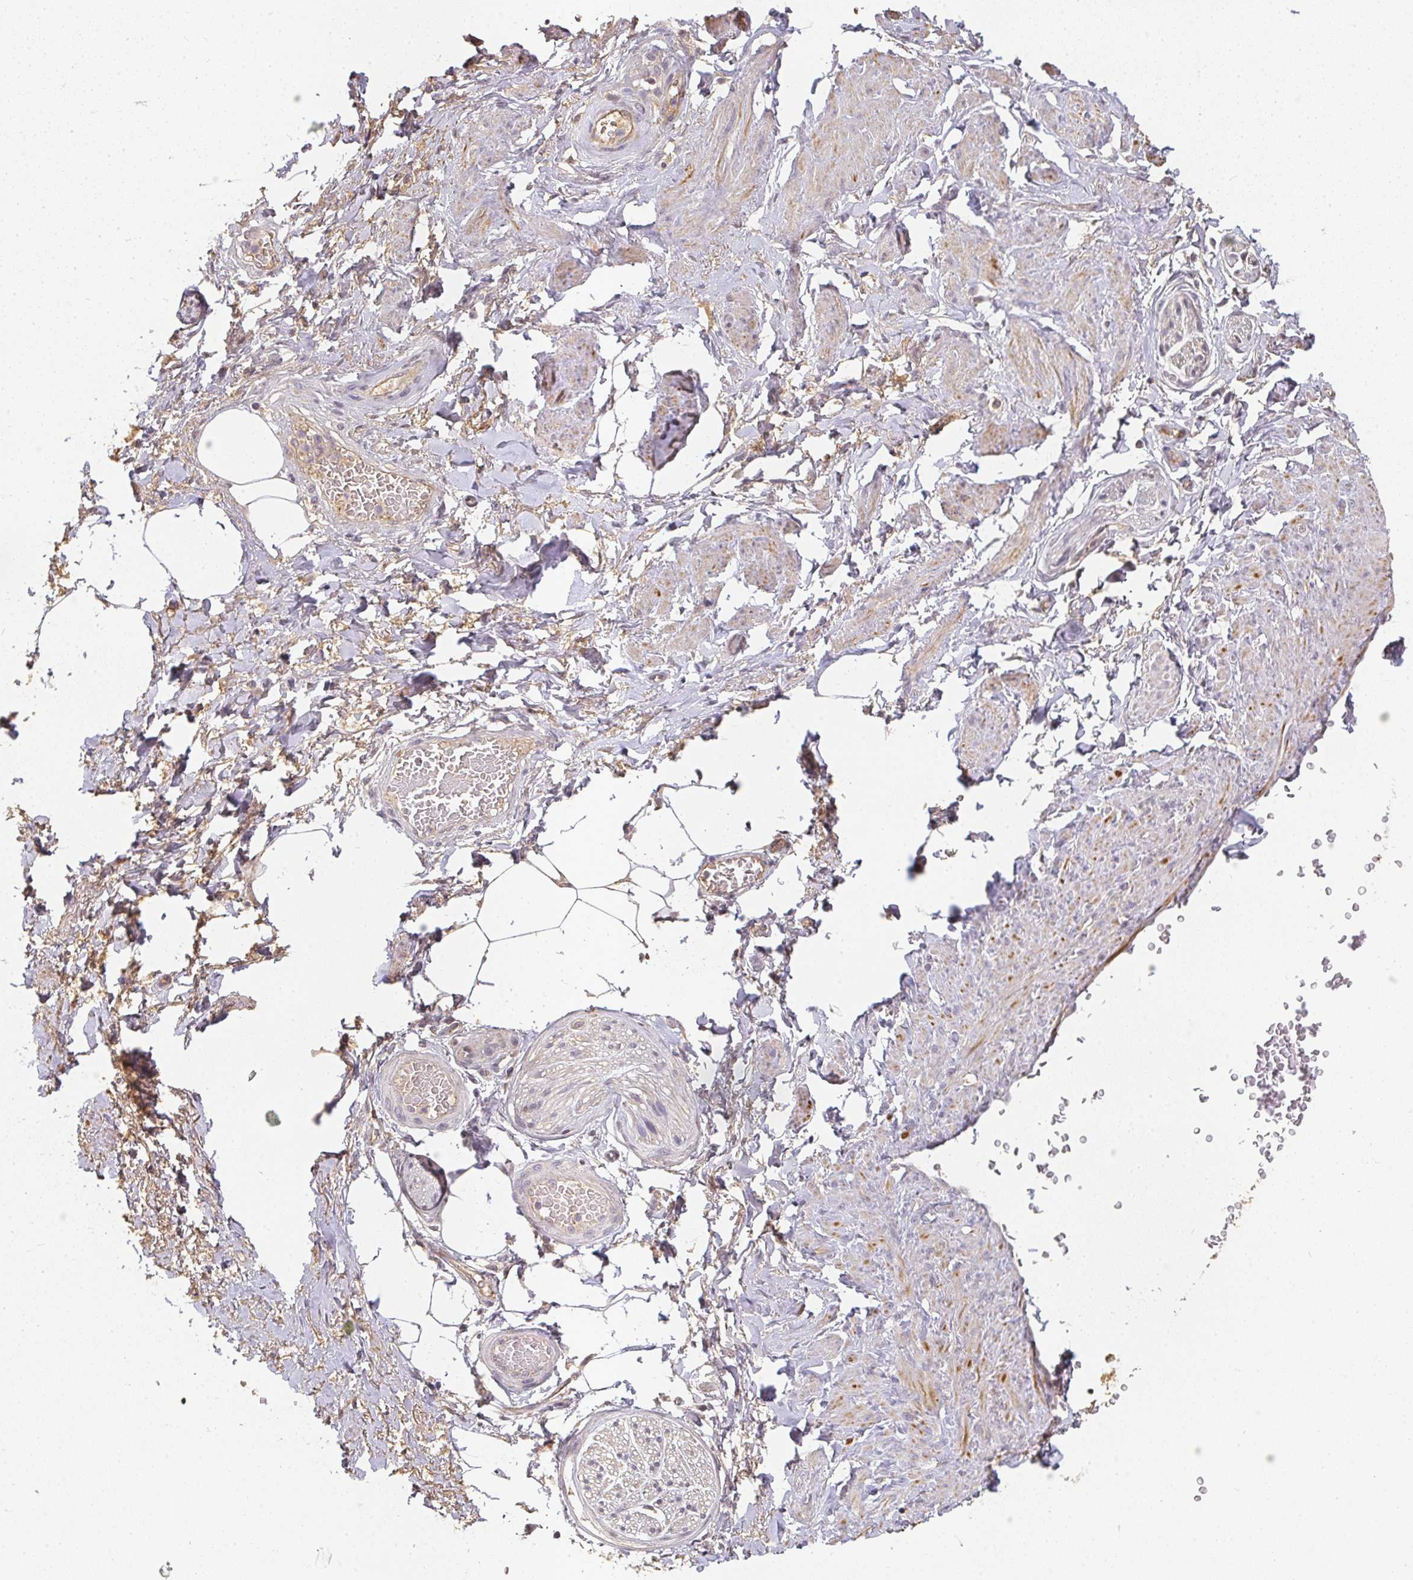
{"staining": {"intensity": "moderate", "quantity": "25%-75%", "location": "cytoplasmic/membranous"}, "tissue": "adipose tissue", "cell_type": "Adipocytes", "image_type": "normal", "snomed": [{"axis": "morphology", "description": "Normal tissue, NOS"}, {"axis": "topography", "description": "Vagina"}, {"axis": "topography", "description": "Peripheral nerve tissue"}], "caption": "Benign adipose tissue was stained to show a protein in brown. There is medium levels of moderate cytoplasmic/membranous expression in approximately 25%-75% of adipocytes. The protein of interest is shown in brown color, while the nuclei are stained blue.", "gene": "SLC35B3", "patient": {"sex": "female", "age": 71}}